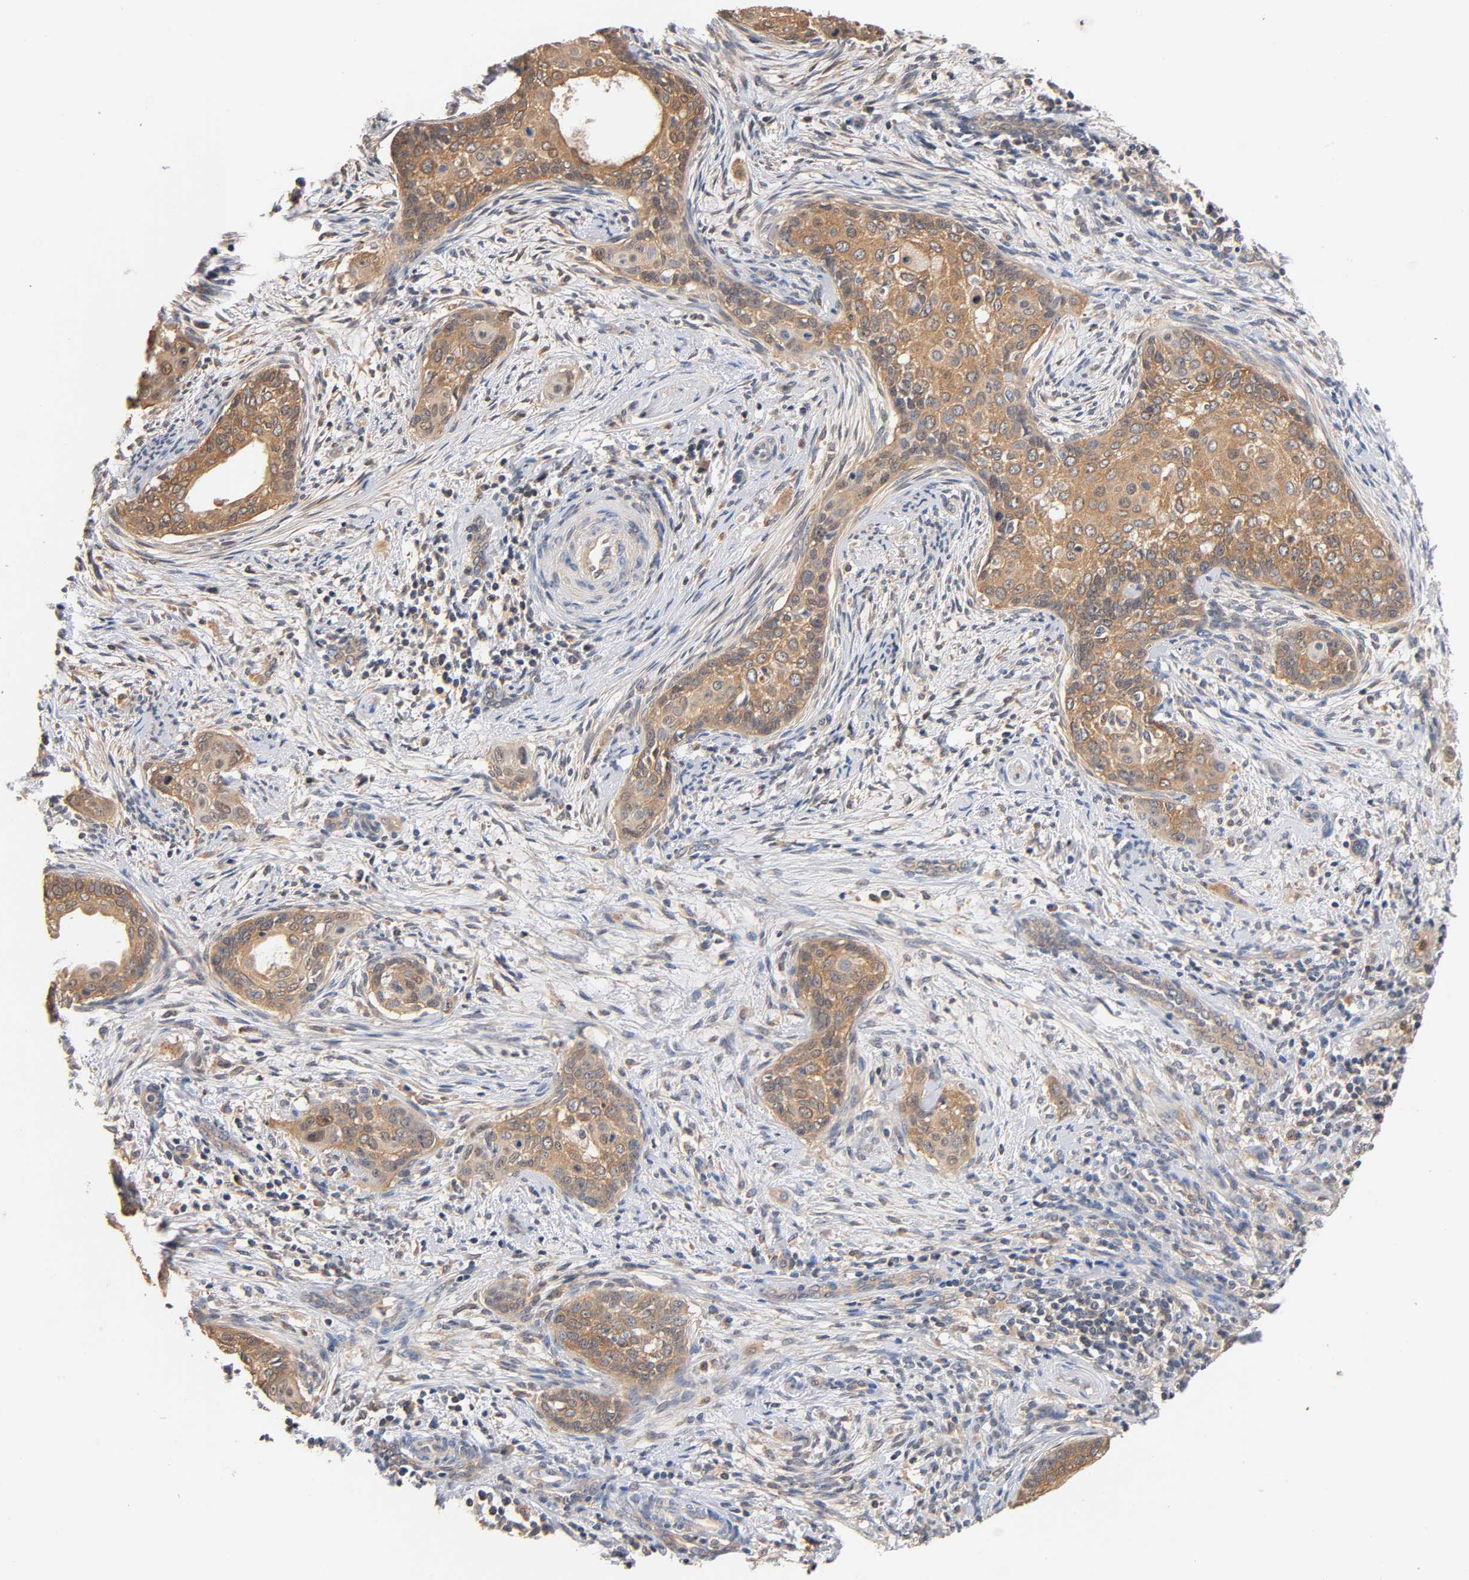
{"staining": {"intensity": "moderate", "quantity": ">75%", "location": "cytoplasmic/membranous"}, "tissue": "cervical cancer", "cell_type": "Tumor cells", "image_type": "cancer", "snomed": [{"axis": "morphology", "description": "Squamous cell carcinoma, NOS"}, {"axis": "topography", "description": "Cervix"}], "caption": "About >75% of tumor cells in cervical cancer reveal moderate cytoplasmic/membranous protein expression as visualized by brown immunohistochemical staining.", "gene": "ALDOA", "patient": {"sex": "female", "age": 33}}